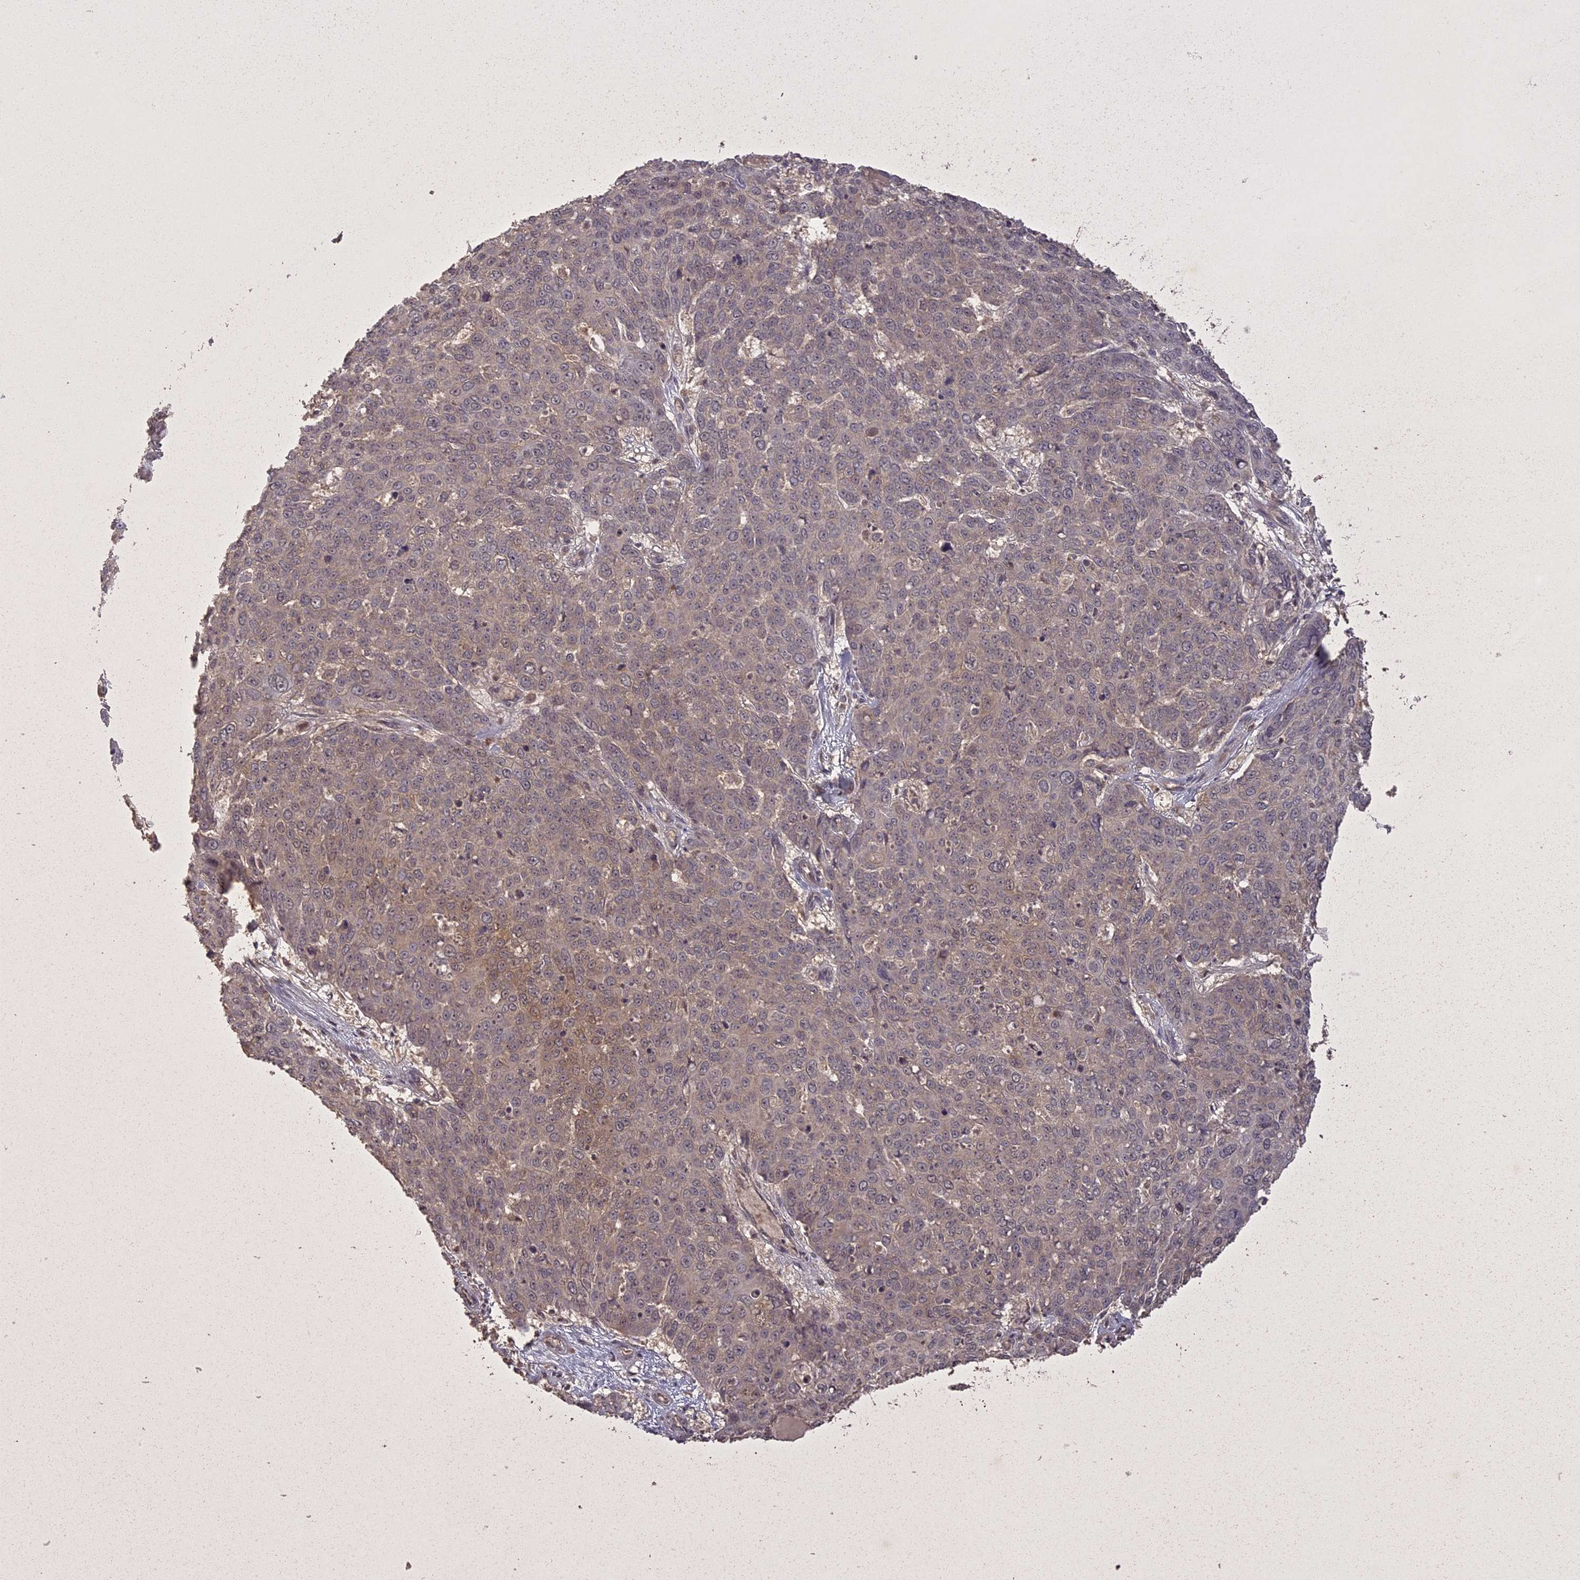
{"staining": {"intensity": "moderate", "quantity": "<25%", "location": "cytoplasmic/membranous"}, "tissue": "skin cancer", "cell_type": "Tumor cells", "image_type": "cancer", "snomed": [{"axis": "morphology", "description": "Squamous cell carcinoma, NOS"}, {"axis": "topography", "description": "Skin"}], "caption": "Skin cancer (squamous cell carcinoma) stained with a protein marker shows moderate staining in tumor cells.", "gene": "ING5", "patient": {"sex": "male", "age": 71}}